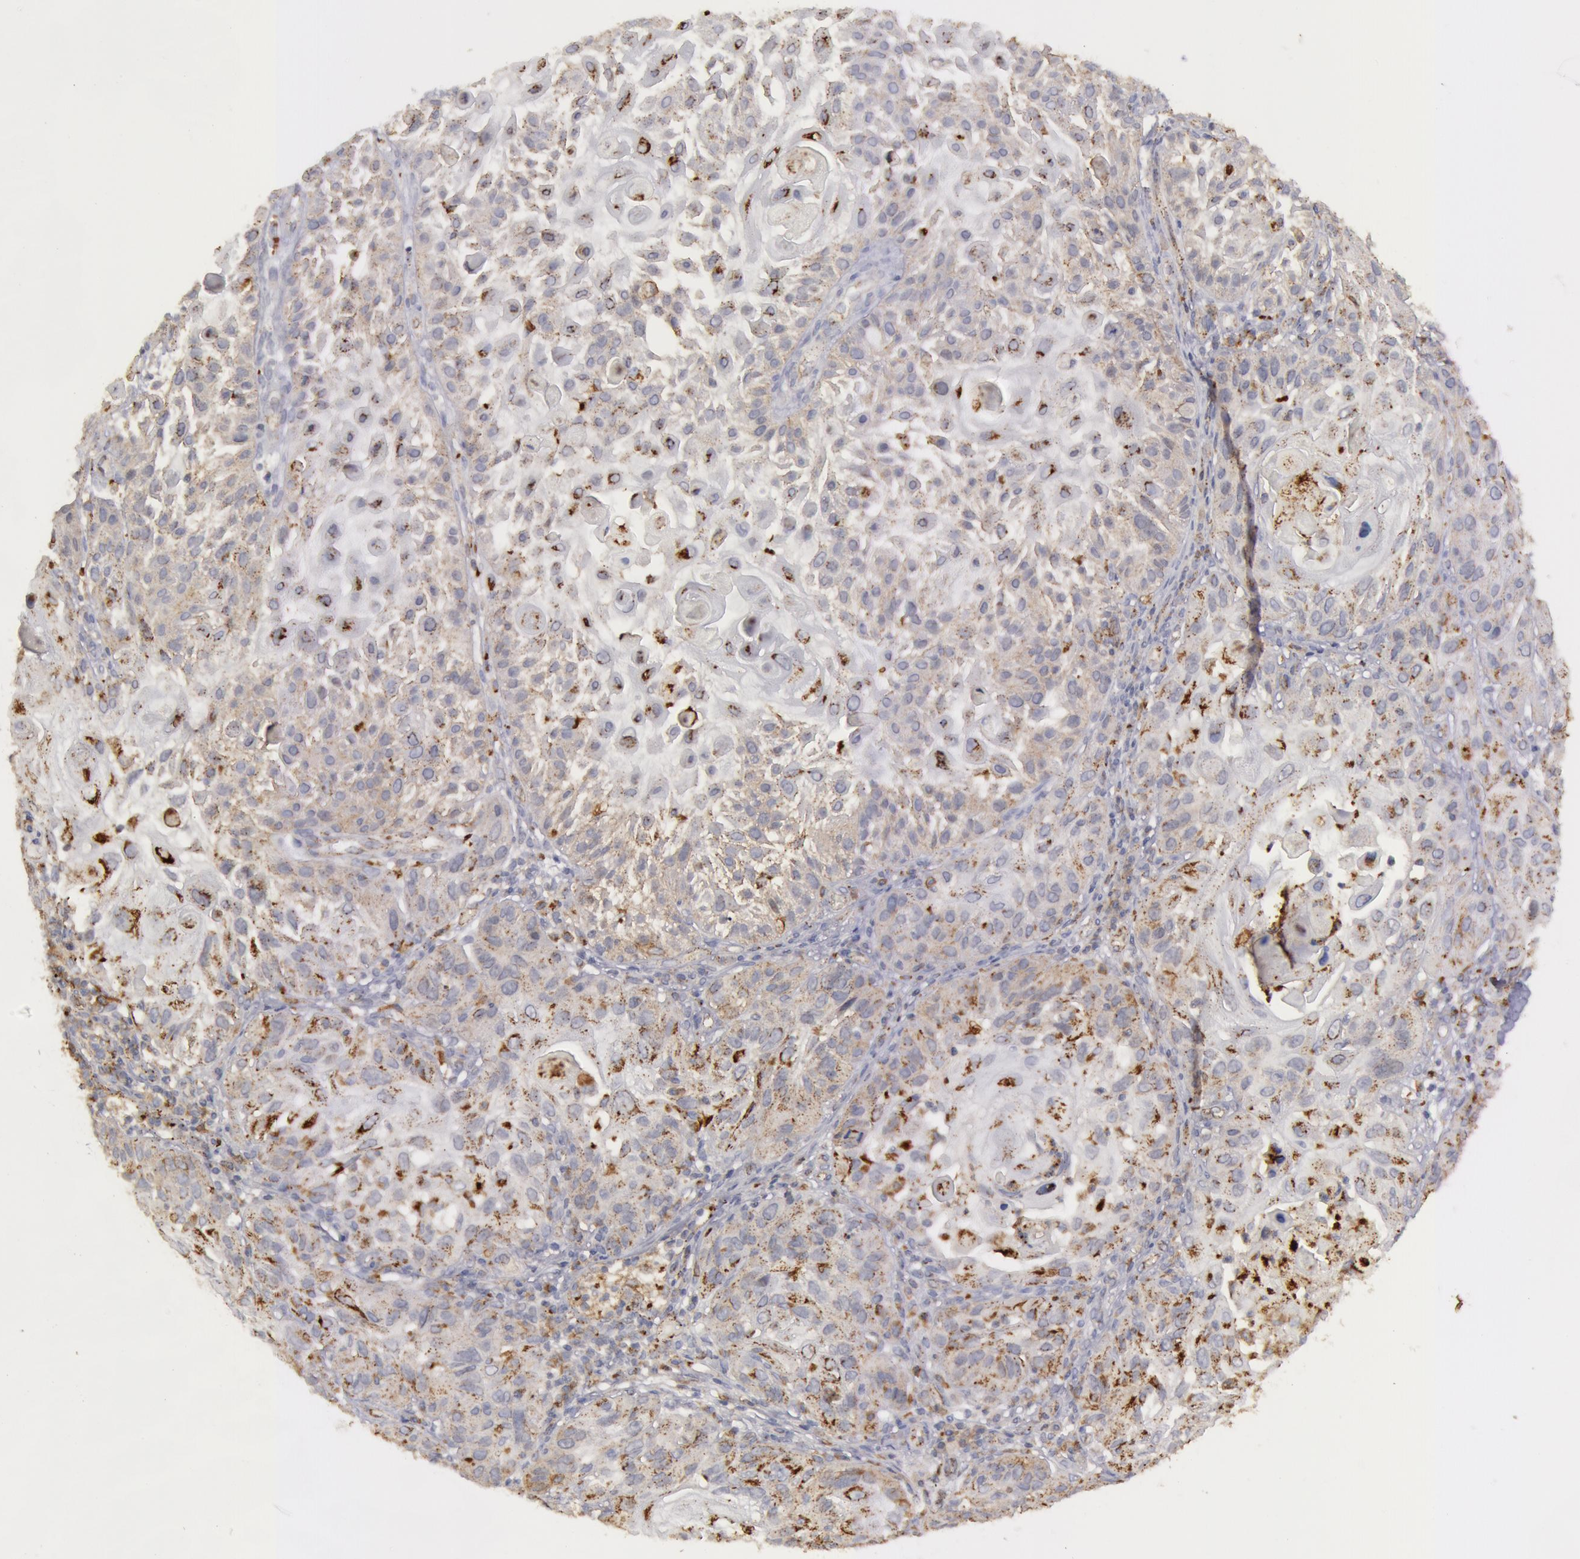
{"staining": {"intensity": "moderate", "quantity": "25%-75%", "location": "cytoplasmic/membranous"}, "tissue": "skin cancer", "cell_type": "Tumor cells", "image_type": "cancer", "snomed": [{"axis": "morphology", "description": "Squamous cell carcinoma, NOS"}, {"axis": "topography", "description": "Skin"}], "caption": "Squamous cell carcinoma (skin) stained with a protein marker shows moderate staining in tumor cells.", "gene": "FLOT2", "patient": {"sex": "female", "age": 89}}